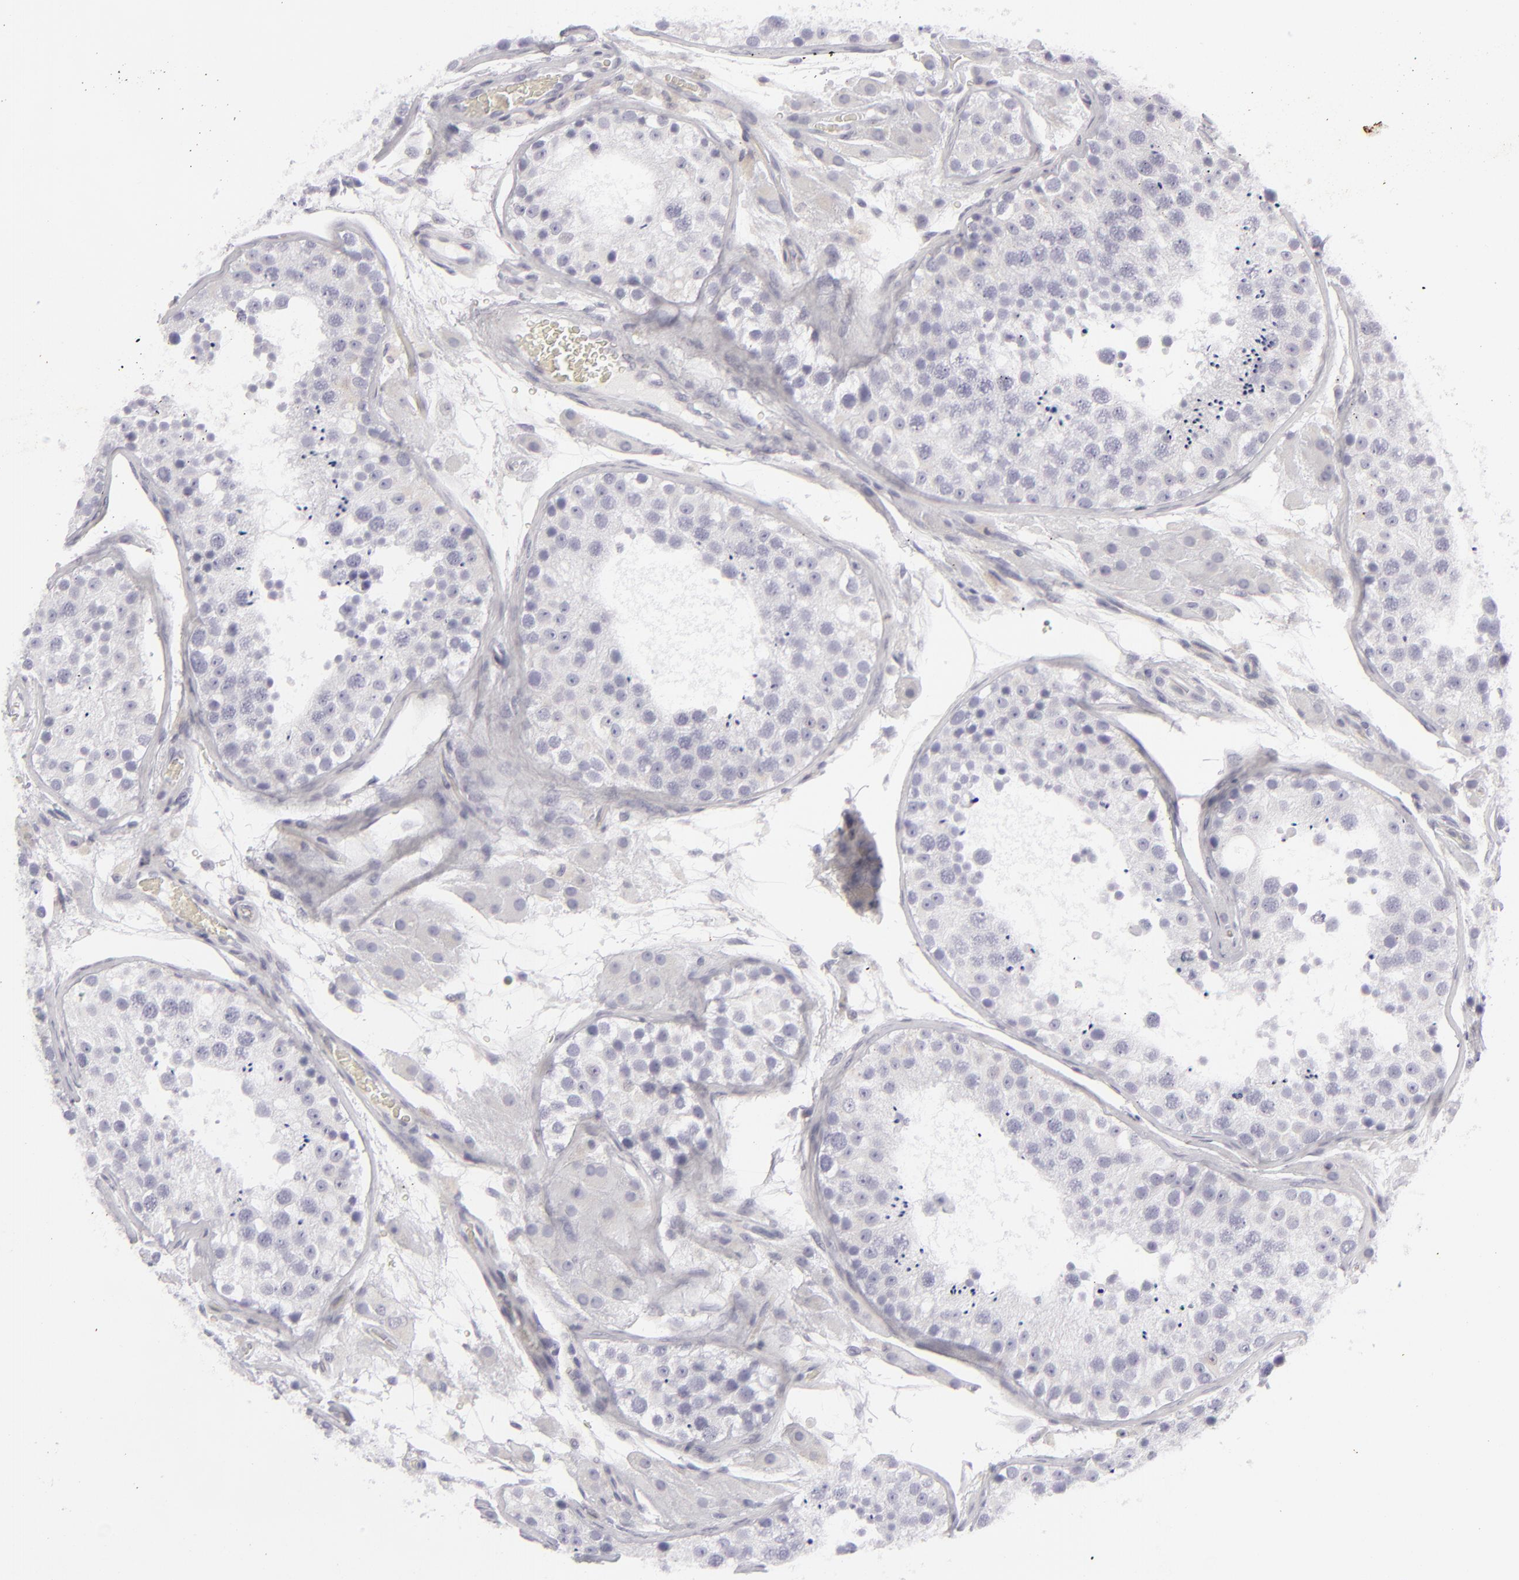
{"staining": {"intensity": "negative", "quantity": "none", "location": "none"}, "tissue": "testis", "cell_type": "Cells in seminiferous ducts", "image_type": "normal", "snomed": [{"axis": "morphology", "description": "Normal tissue, NOS"}, {"axis": "topography", "description": "Testis"}], "caption": "High power microscopy histopathology image of an immunohistochemistry histopathology image of benign testis, revealing no significant expression in cells in seminiferous ducts.", "gene": "KRT1", "patient": {"sex": "male", "age": 26}}